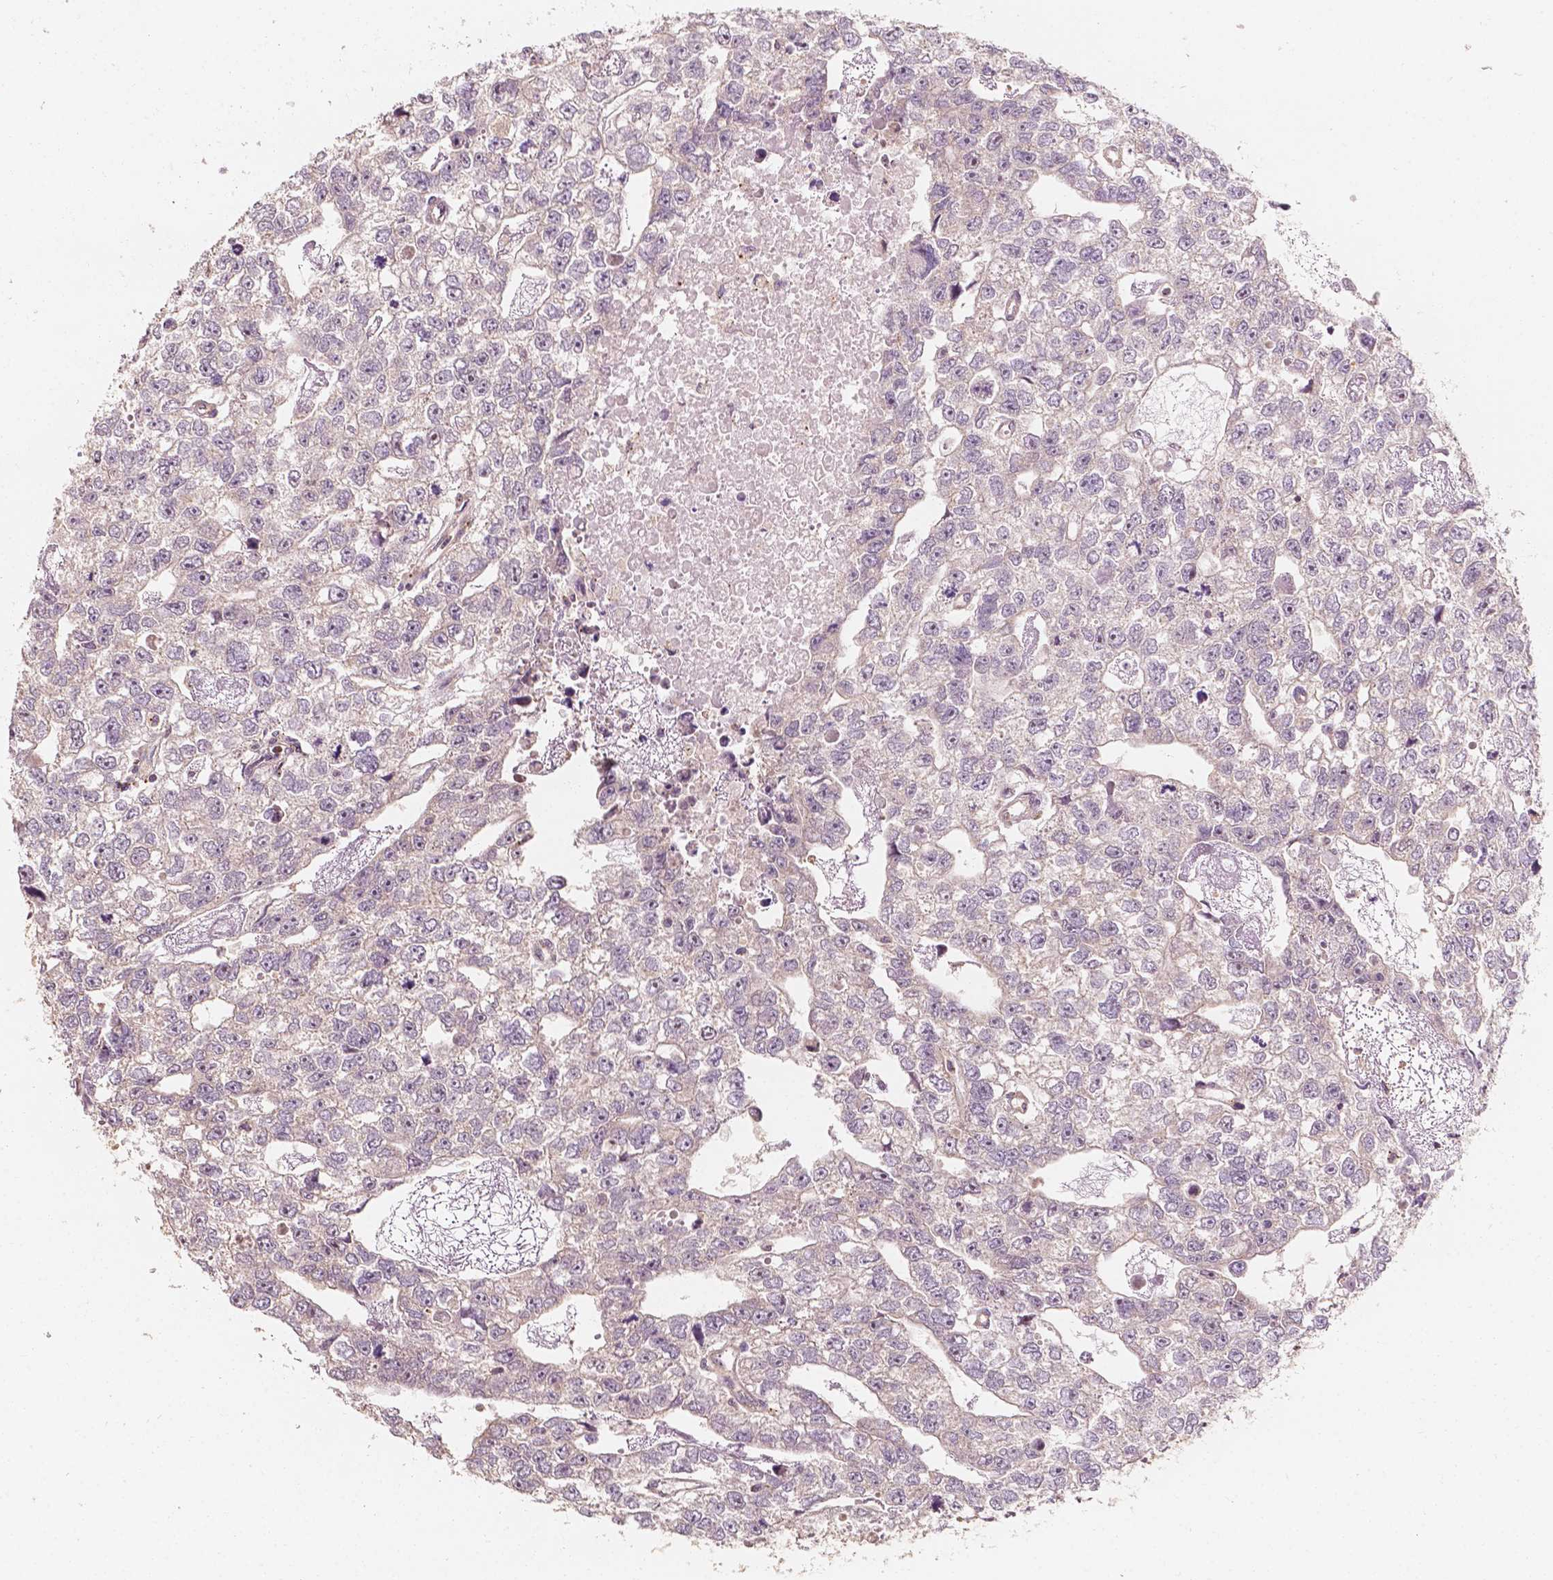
{"staining": {"intensity": "negative", "quantity": "none", "location": "none"}, "tissue": "testis cancer", "cell_type": "Tumor cells", "image_type": "cancer", "snomed": [{"axis": "morphology", "description": "Carcinoma, Embryonal, NOS"}, {"axis": "morphology", "description": "Teratoma, malignant, NOS"}, {"axis": "topography", "description": "Testis"}], "caption": "The photomicrograph reveals no staining of tumor cells in testis teratoma (malignant). (Stains: DAB immunohistochemistry (IHC) with hematoxylin counter stain, Microscopy: brightfield microscopy at high magnification).", "gene": "TBC1D17", "patient": {"sex": "male", "age": 44}}